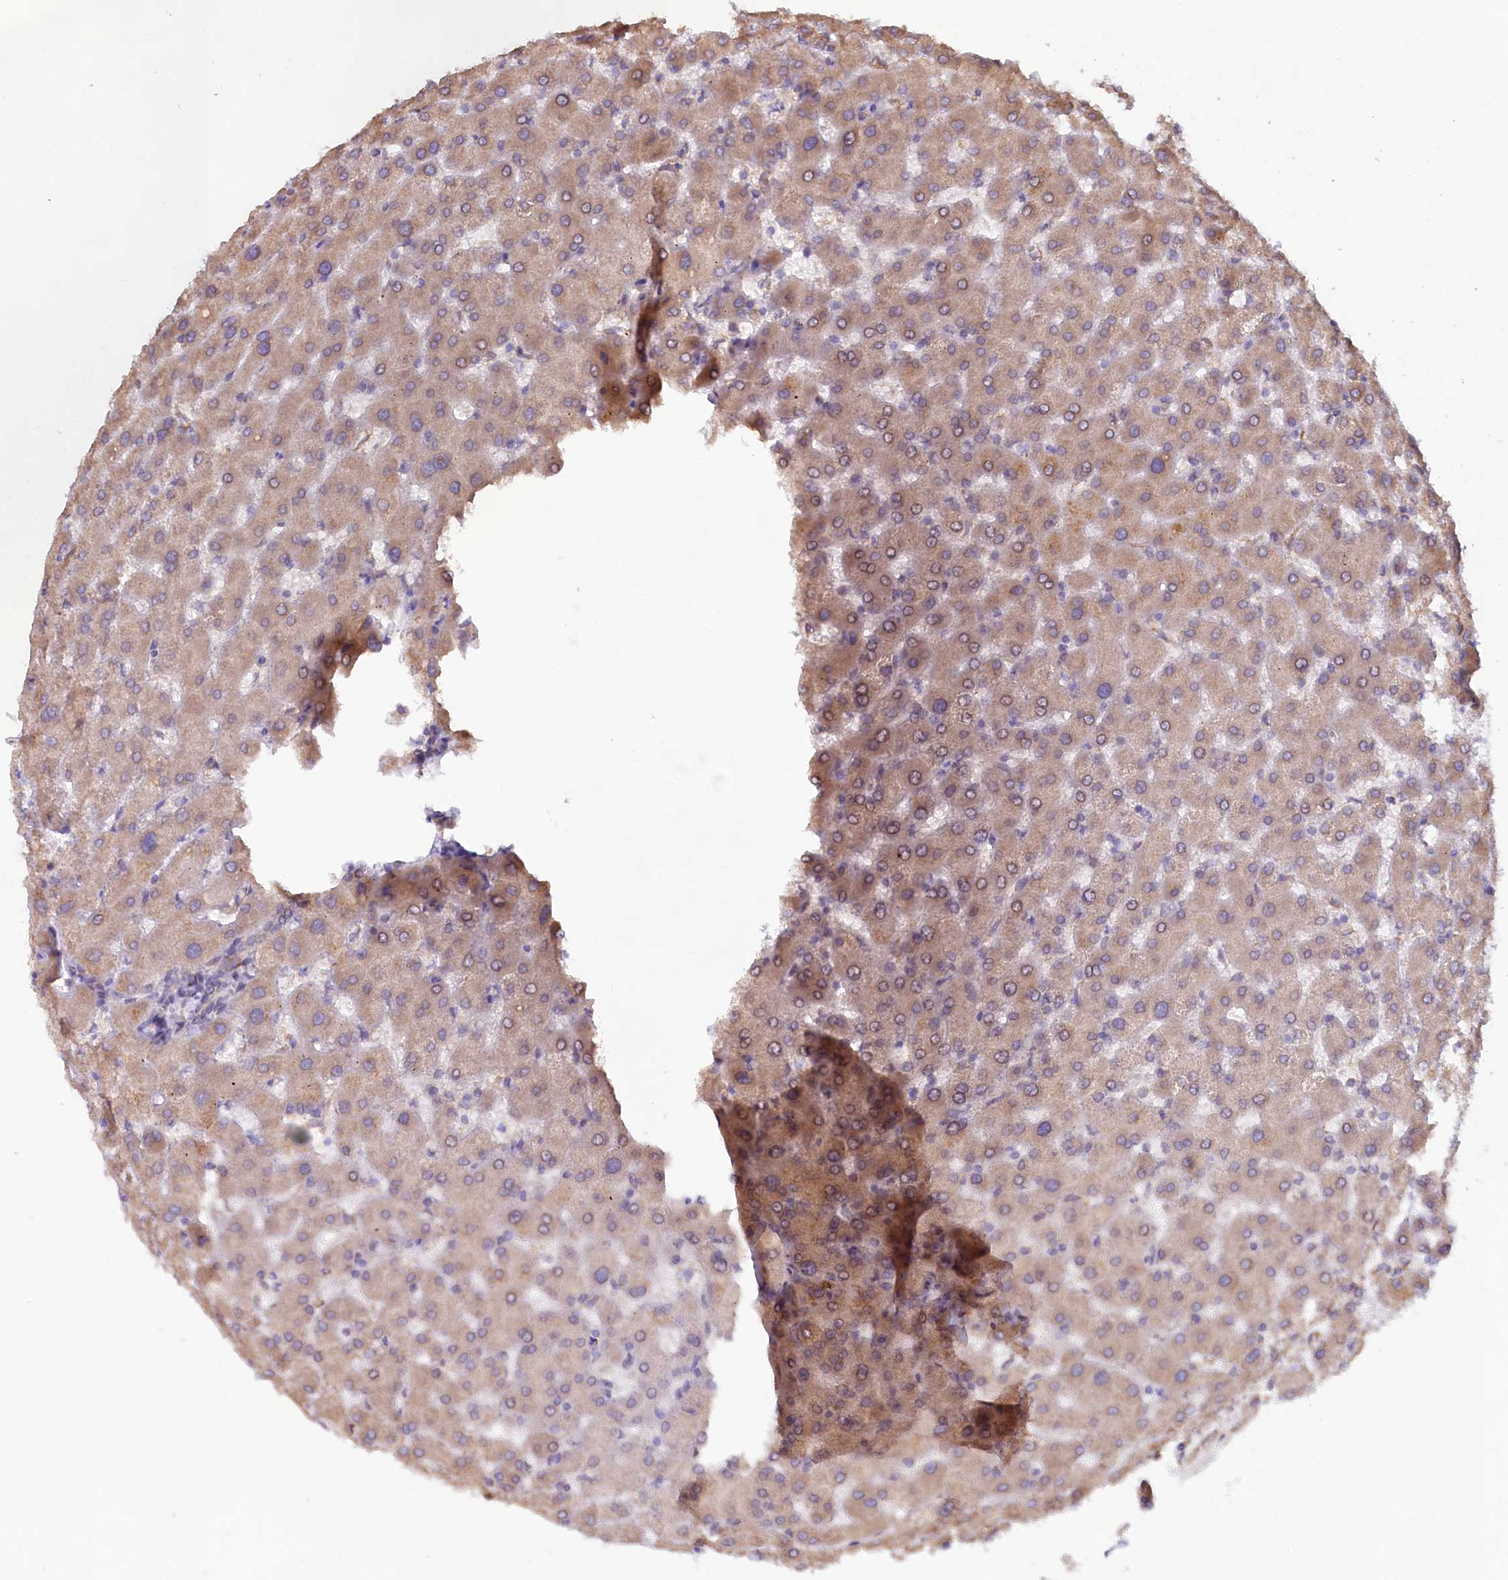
{"staining": {"intensity": "weak", "quantity": "25%-75%", "location": "cytoplasmic/membranous"}, "tissue": "liver", "cell_type": "Cholangiocytes", "image_type": "normal", "snomed": [{"axis": "morphology", "description": "Normal tissue, NOS"}, {"axis": "topography", "description": "Liver"}], "caption": "DAB (3,3'-diaminobenzidine) immunohistochemical staining of benign human liver demonstrates weak cytoplasmic/membranous protein staining in approximately 25%-75% of cholangiocytes.", "gene": "TBC1D19", "patient": {"sex": "female", "age": 63}}